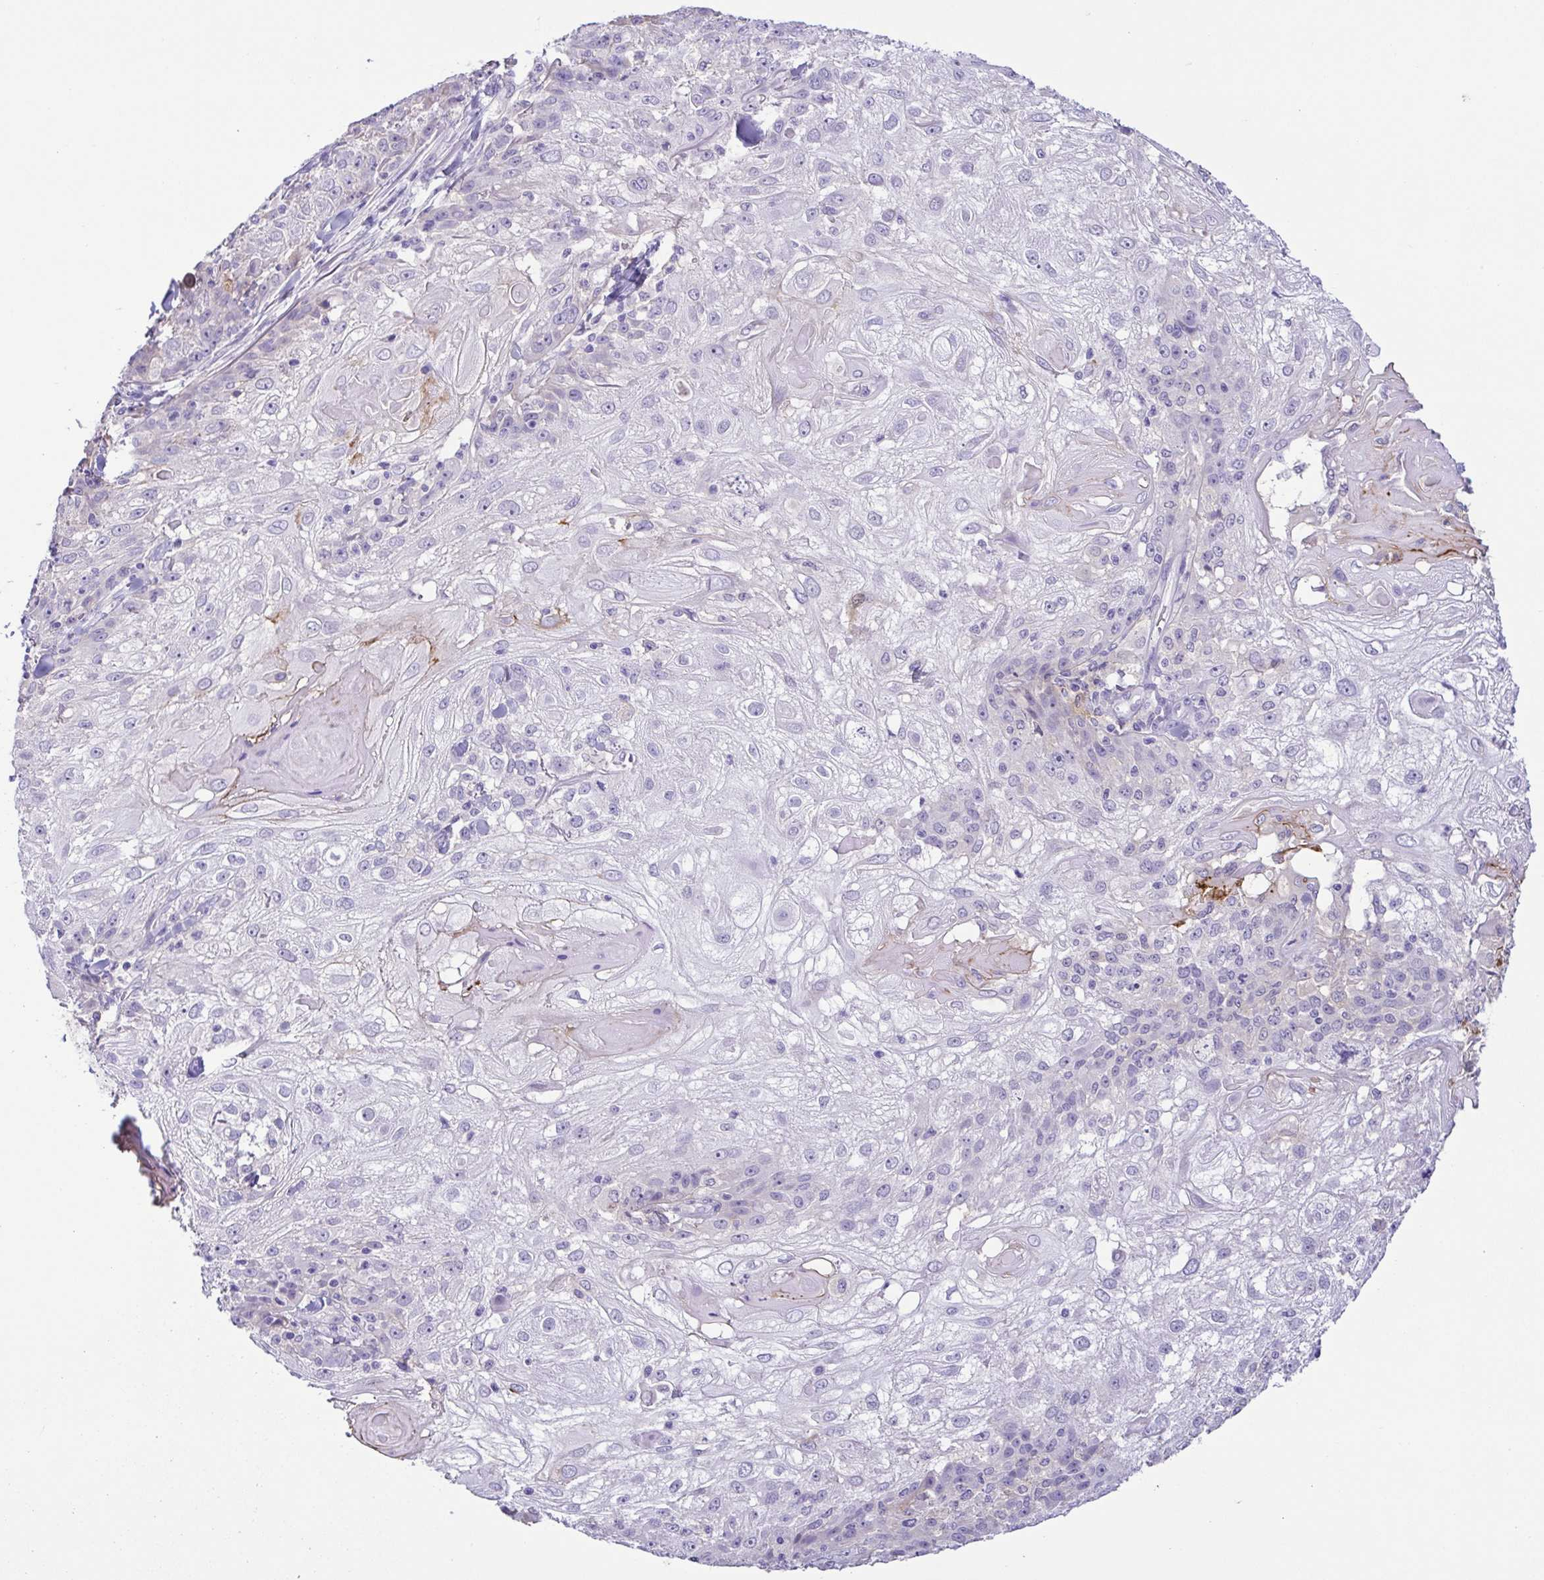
{"staining": {"intensity": "negative", "quantity": "none", "location": "none"}, "tissue": "skin cancer", "cell_type": "Tumor cells", "image_type": "cancer", "snomed": [{"axis": "morphology", "description": "Normal tissue, NOS"}, {"axis": "morphology", "description": "Squamous cell carcinoma, NOS"}, {"axis": "topography", "description": "Skin"}], "caption": "Tumor cells show no significant protein staining in skin cancer (squamous cell carcinoma).", "gene": "TERT", "patient": {"sex": "female", "age": 83}}